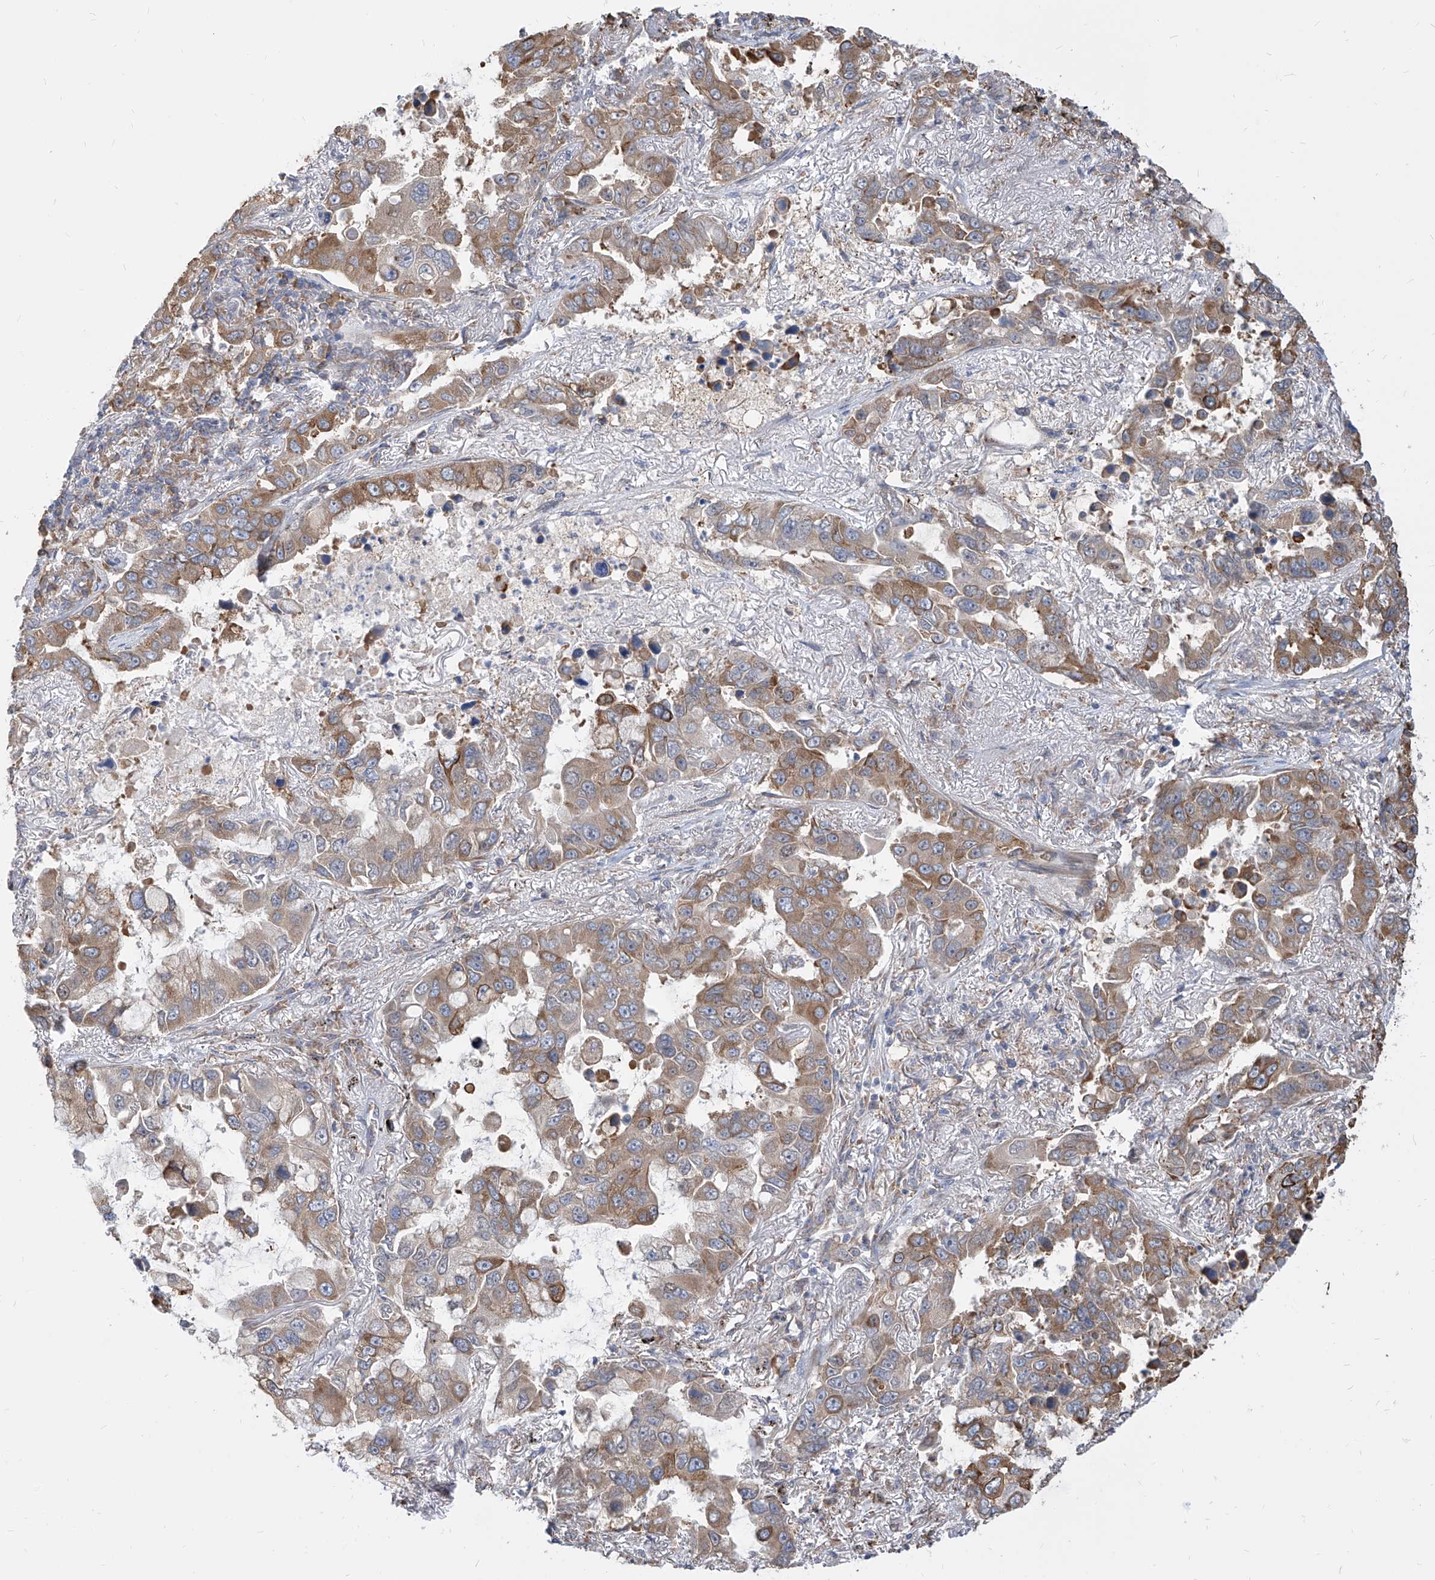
{"staining": {"intensity": "moderate", "quantity": ">75%", "location": "cytoplasmic/membranous"}, "tissue": "lung cancer", "cell_type": "Tumor cells", "image_type": "cancer", "snomed": [{"axis": "morphology", "description": "Adenocarcinoma, NOS"}, {"axis": "topography", "description": "Lung"}], "caption": "A medium amount of moderate cytoplasmic/membranous staining is seen in approximately >75% of tumor cells in lung cancer tissue. (Stains: DAB in brown, nuclei in blue, Microscopy: brightfield microscopy at high magnification).", "gene": "FAM83B", "patient": {"sex": "male", "age": 64}}